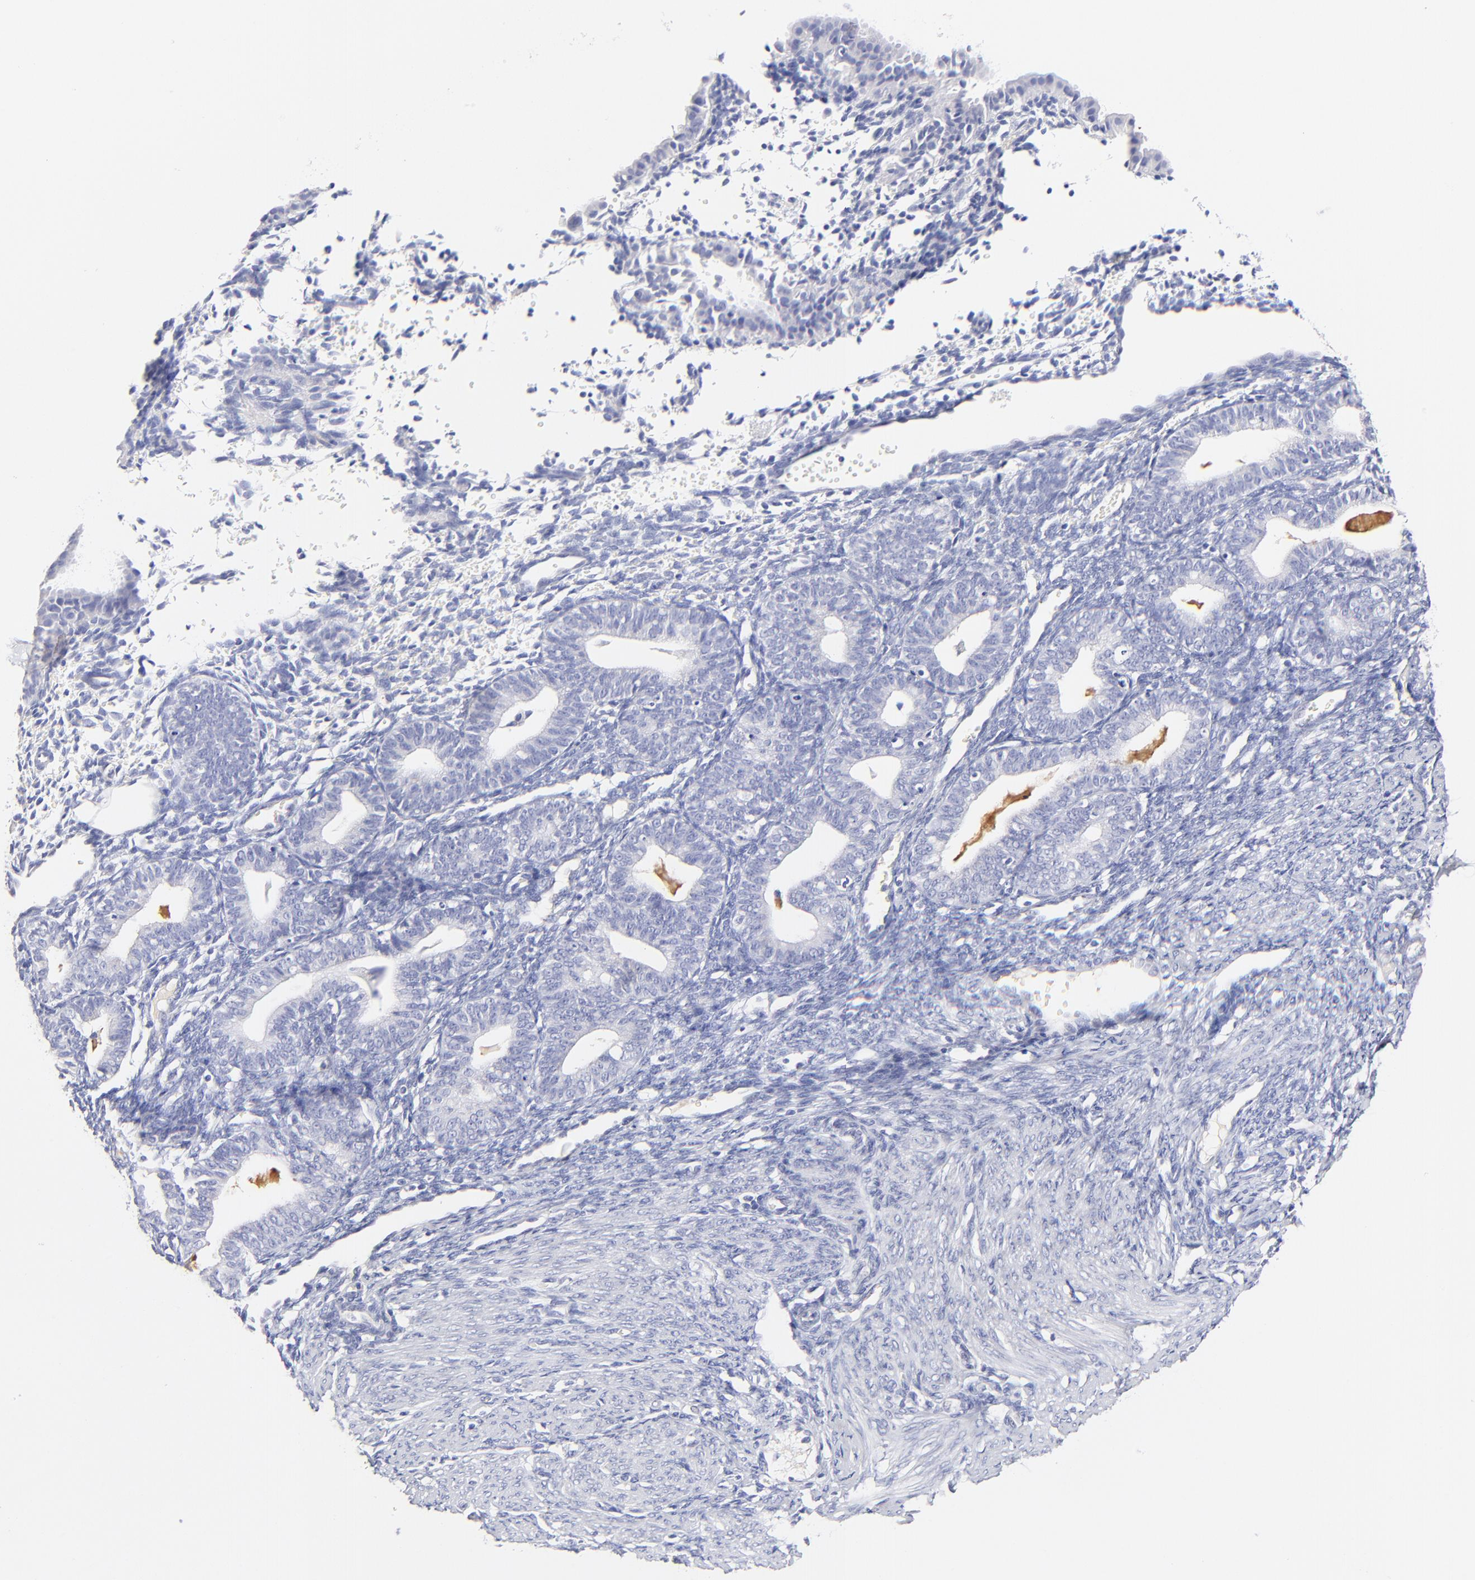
{"staining": {"intensity": "negative", "quantity": "none", "location": "none"}, "tissue": "endometrium", "cell_type": "Cells in endometrial stroma", "image_type": "normal", "snomed": [{"axis": "morphology", "description": "Normal tissue, NOS"}, {"axis": "topography", "description": "Endometrium"}], "caption": "Immunohistochemistry (IHC) micrograph of benign endometrium: human endometrium stained with DAB (3,3'-diaminobenzidine) demonstrates no significant protein staining in cells in endometrial stroma.", "gene": "ASB9", "patient": {"sex": "female", "age": 61}}